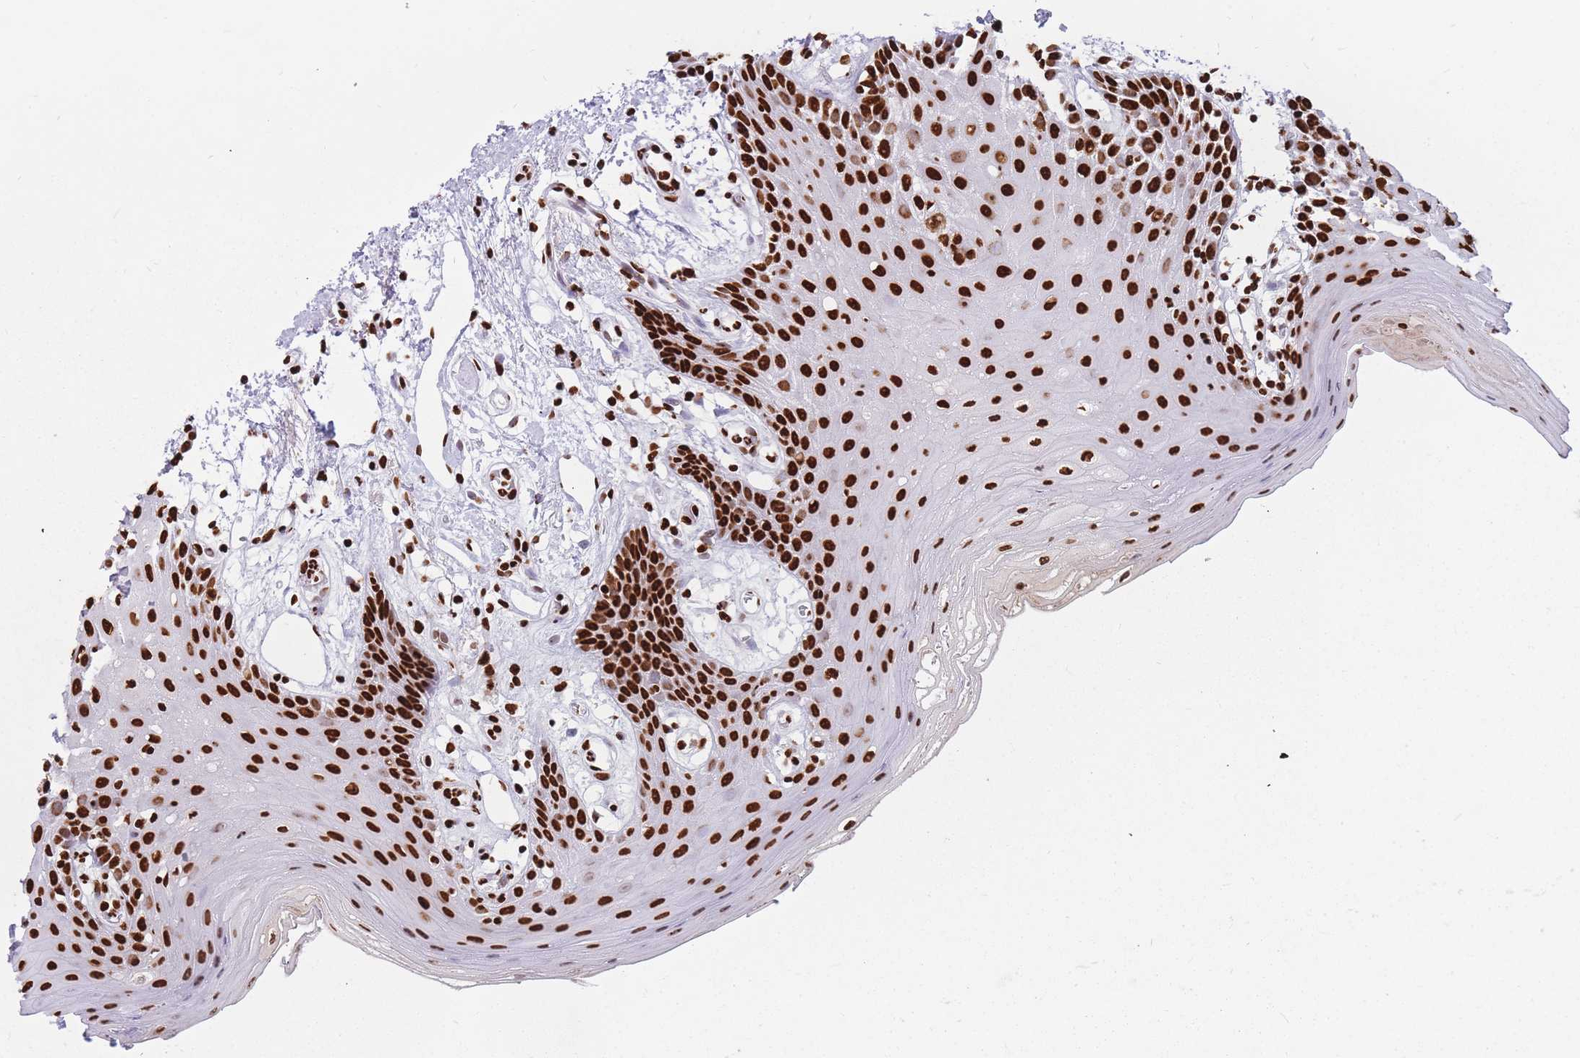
{"staining": {"intensity": "strong", "quantity": ">75%", "location": "nuclear"}, "tissue": "oral mucosa", "cell_type": "Squamous epithelial cells", "image_type": "normal", "snomed": [{"axis": "morphology", "description": "Normal tissue, NOS"}, {"axis": "topography", "description": "Oral tissue"}, {"axis": "topography", "description": "Tounge, NOS"}], "caption": "IHC of unremarkable human oral mucosa exhibits high levels of strong nuclear positivity in about >75% of squamous epithelial cells. (Brightfield microscopy of DAB IHC at high magnification).", "gene": "HNRNPUL1", "patient": {"sex": "female", "age": 59}}